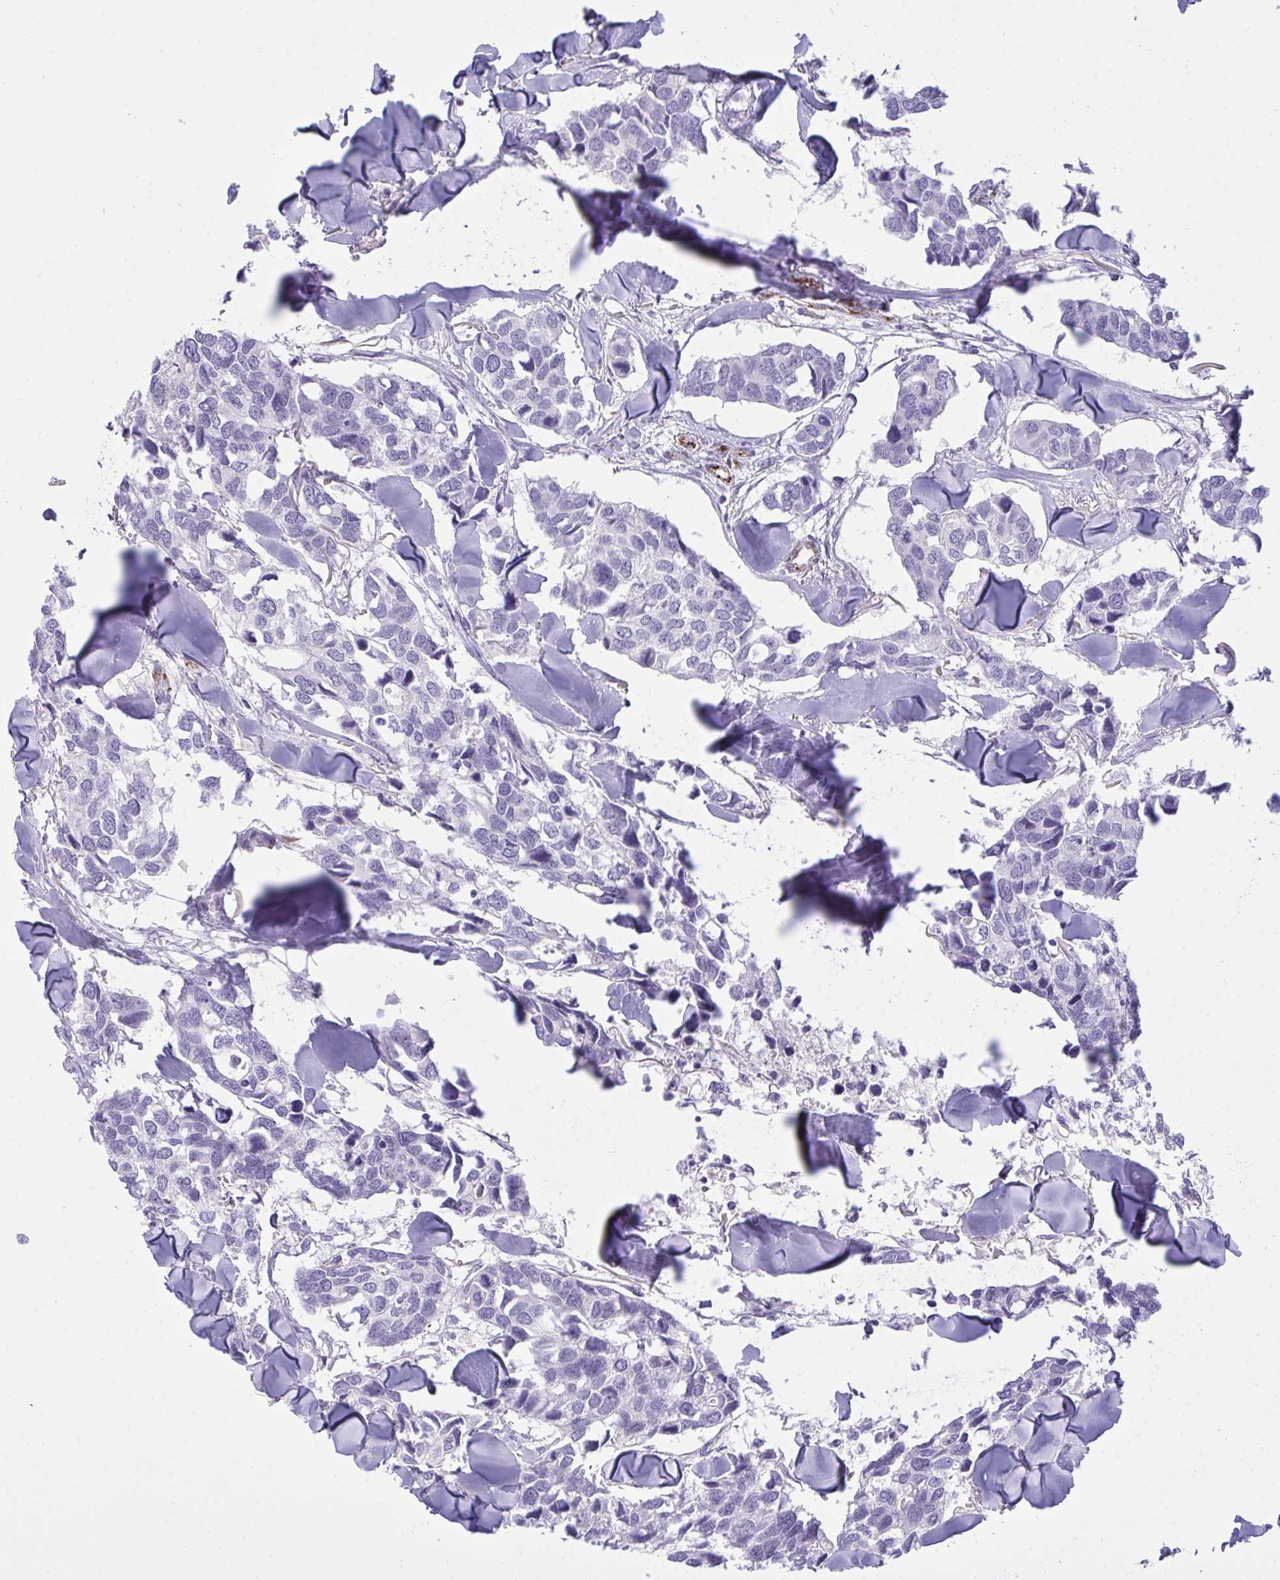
{"staining": {"intensity": "negative", "quantity": "none", "location": "none"}, "tissue": "breast cancer", "cell_type": "Tumor cells", "image_type": "cancer", "snomed": [{"axis": "morphology", "description": "Duct carcinoma"}, {"axis": "topography", "description": "Breast"}], "caption": "Immunohistochemical staining of human invasive ductal carcinoma (breast) reveals no significant staining in tumor cells.", "gene": "SLC35B1", "patient": {"sex": "female", "age": 83}}